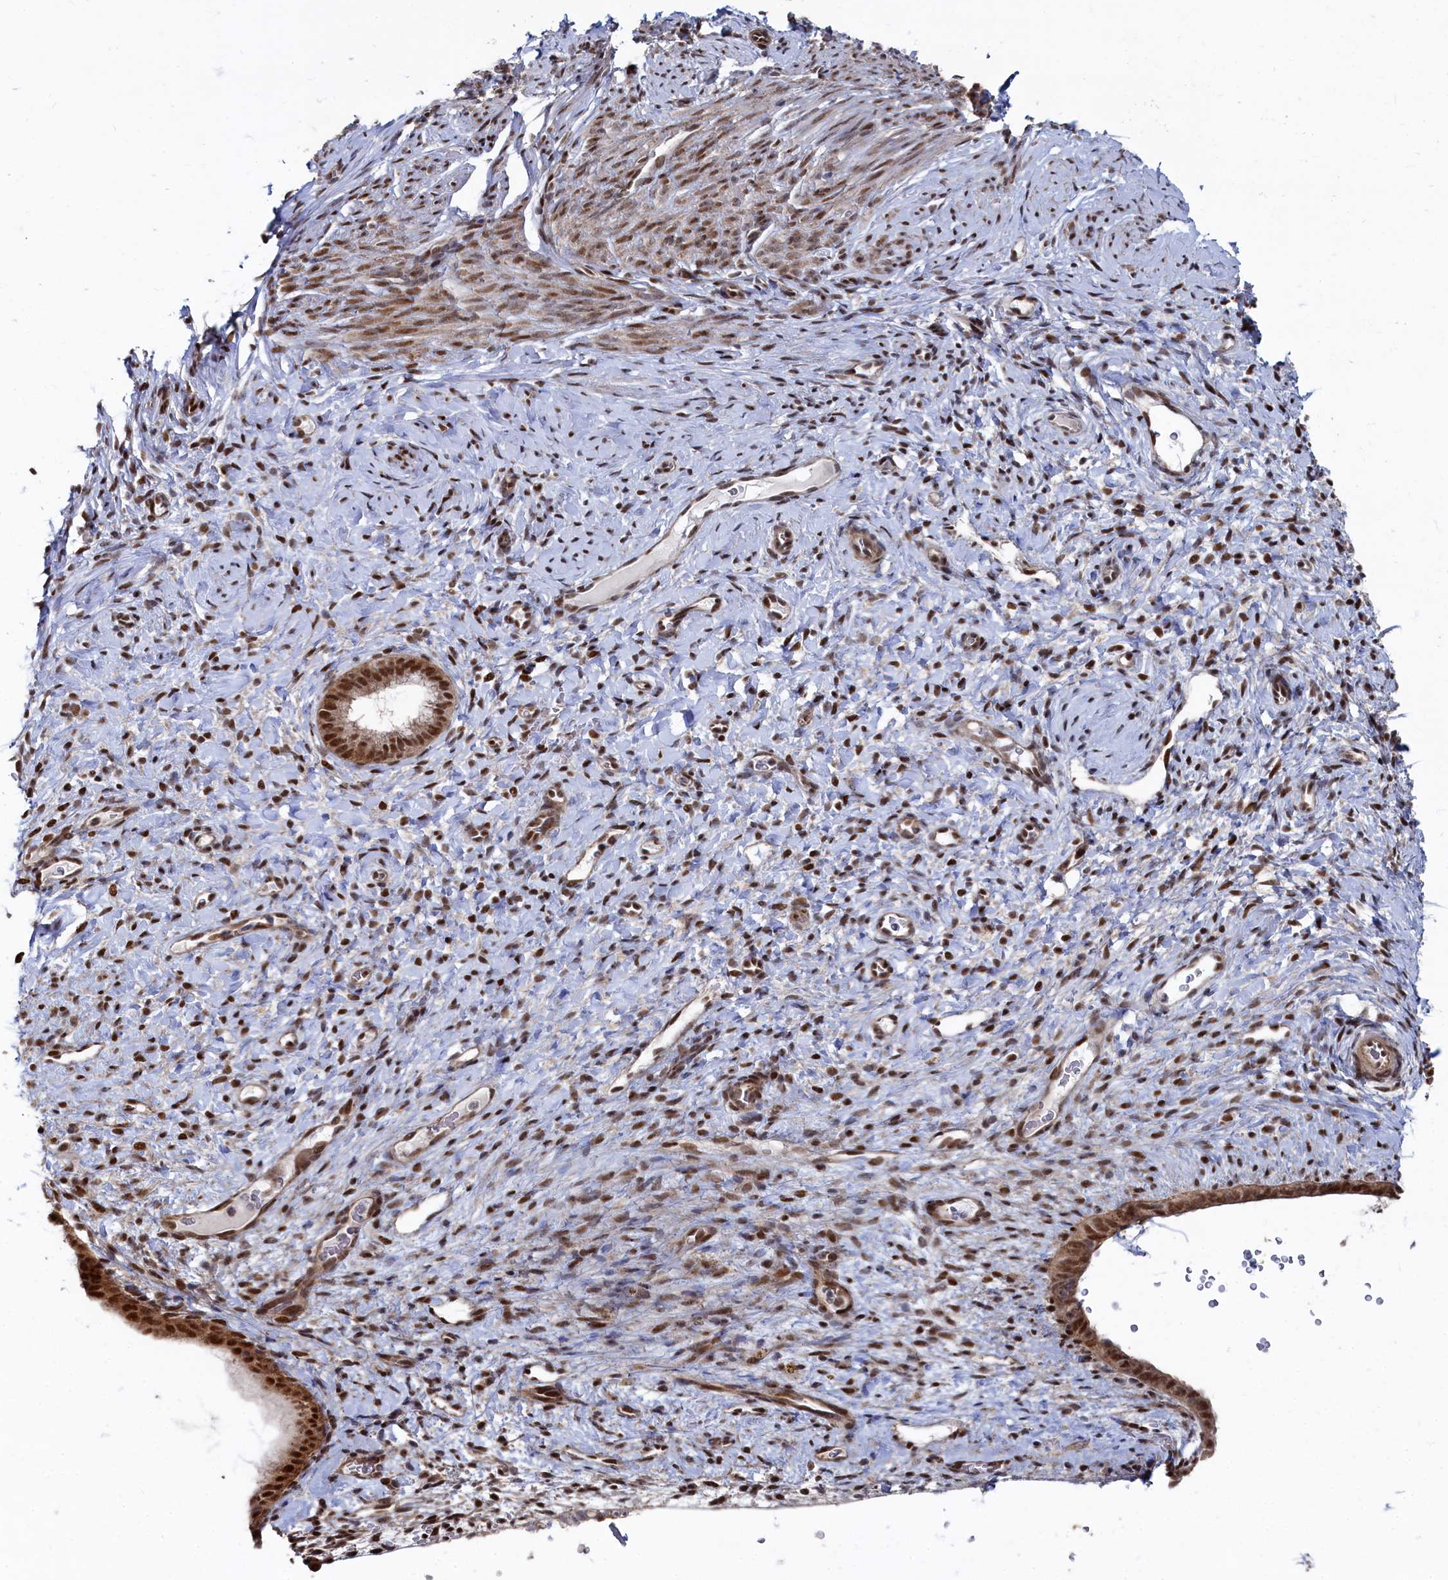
{"staining": {"intensity": "negative", "quantity": "none", "location": "none"}, "tissue": "endometrium", "cell_type": "Cells in endometrial stroma", "image_type": "normal", "snomed": [{"axis": "morphology", "description": "Normal tissue, NOS"}, {"axis": "topography", "description": "Endometrium"}], "caption": "Endometrium stained for a protein using immunohistochemistry (IHC) exhibits no positivity cells in endometrial stroma.", "gene": "BUB3", "patient": {"sex": "female", "age": 65}}